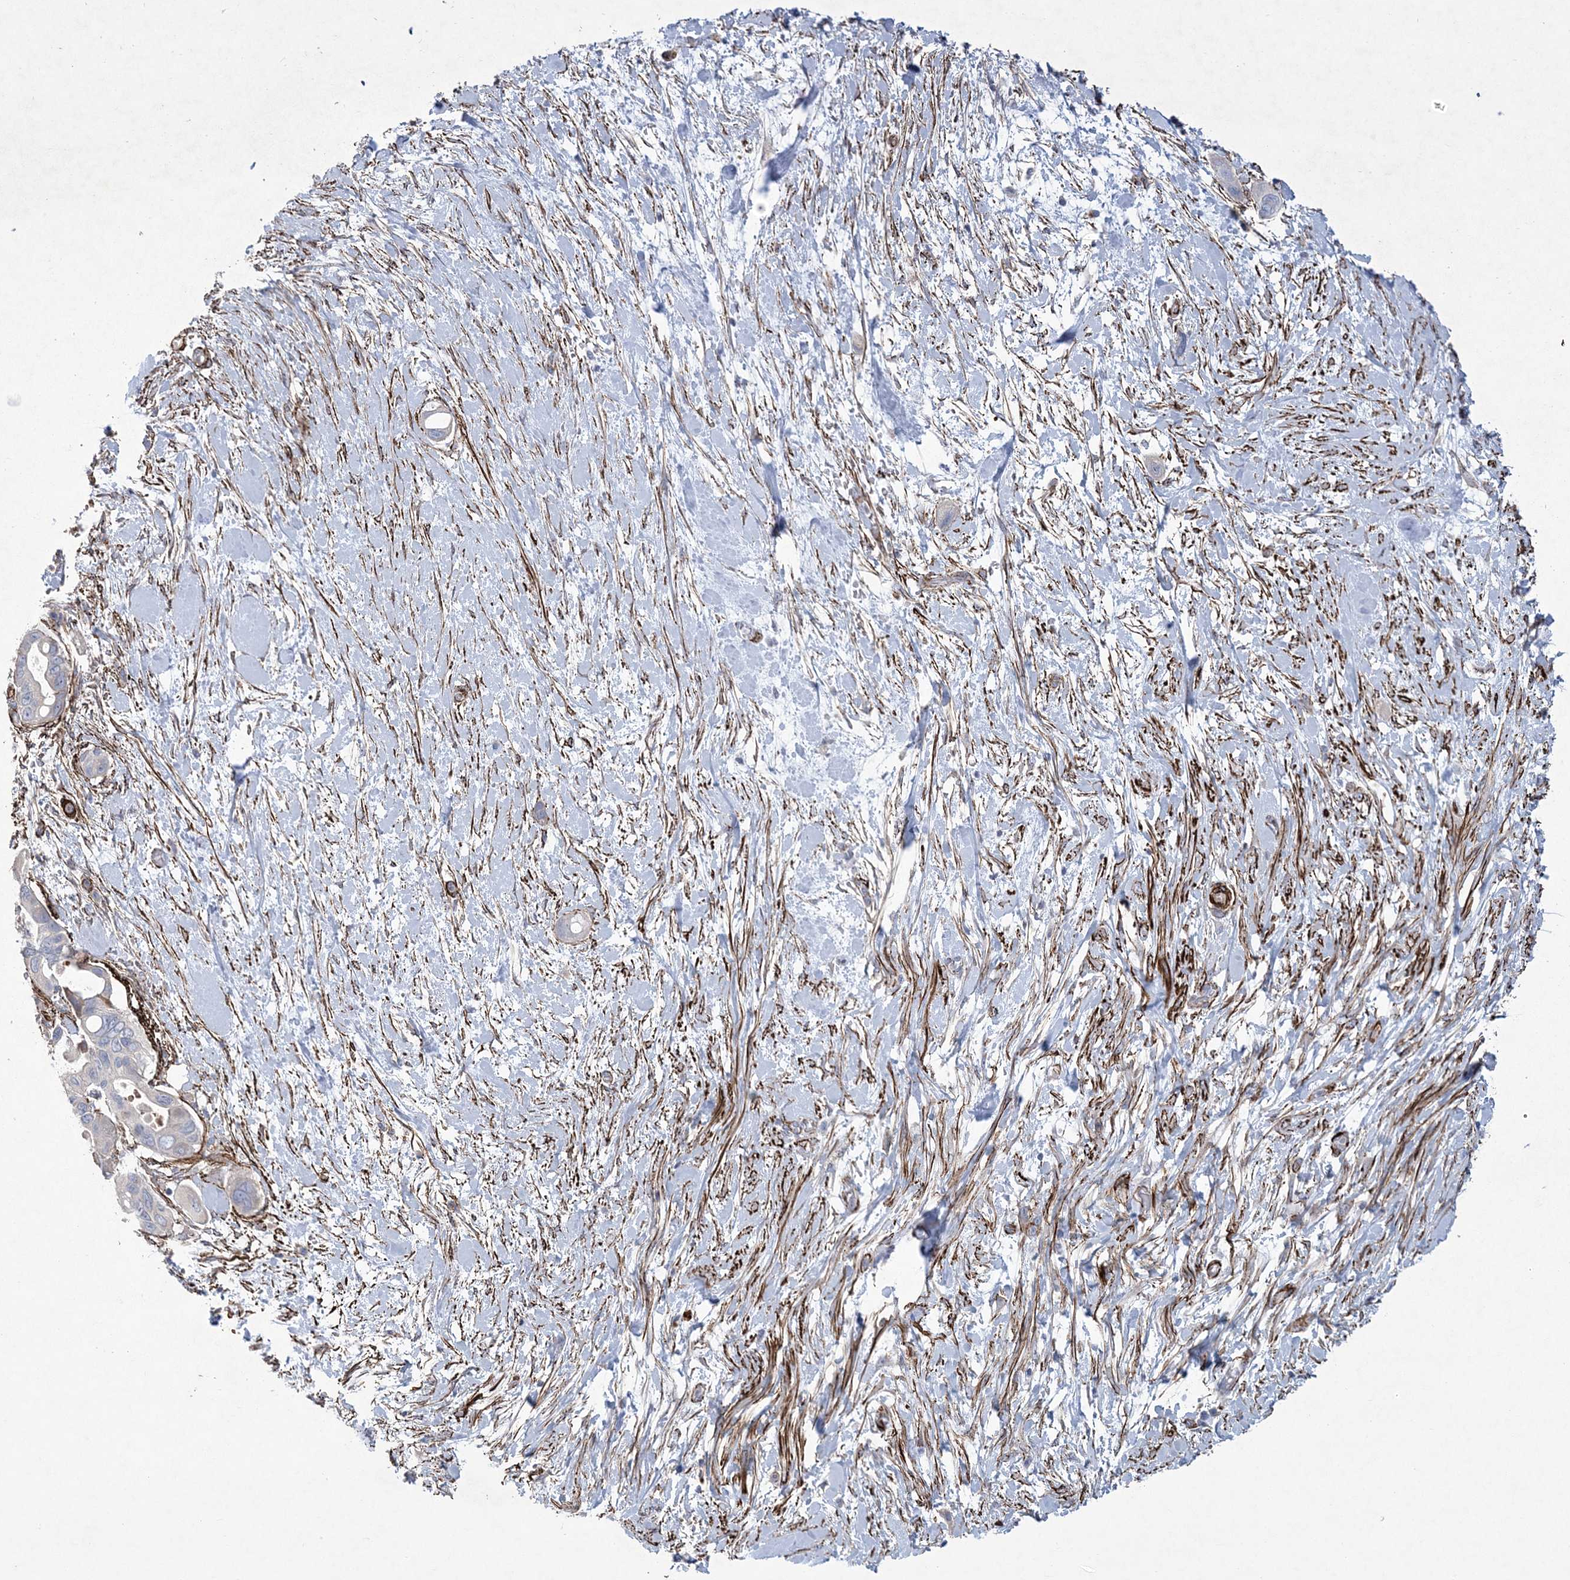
{"staining": {"intensity": "negative", "quantity": "none", "location": "none"}, "tissue": "pancreatic cancer", "cell_type": "Tumor cells", "image_type": "cancer", "snomed": [{"axis": "morphology", "description": "Adenocarcinoma, NOS"}, {"axis": "topography", "description": "Pancreas"}], "caption": "Adenocarcinoma (pancreatic) was stained to show a protein in brown. There is no significant expression in tumor cells.", "gene": "ARSJ", "patient": {"sex": "male", "age": 68}}